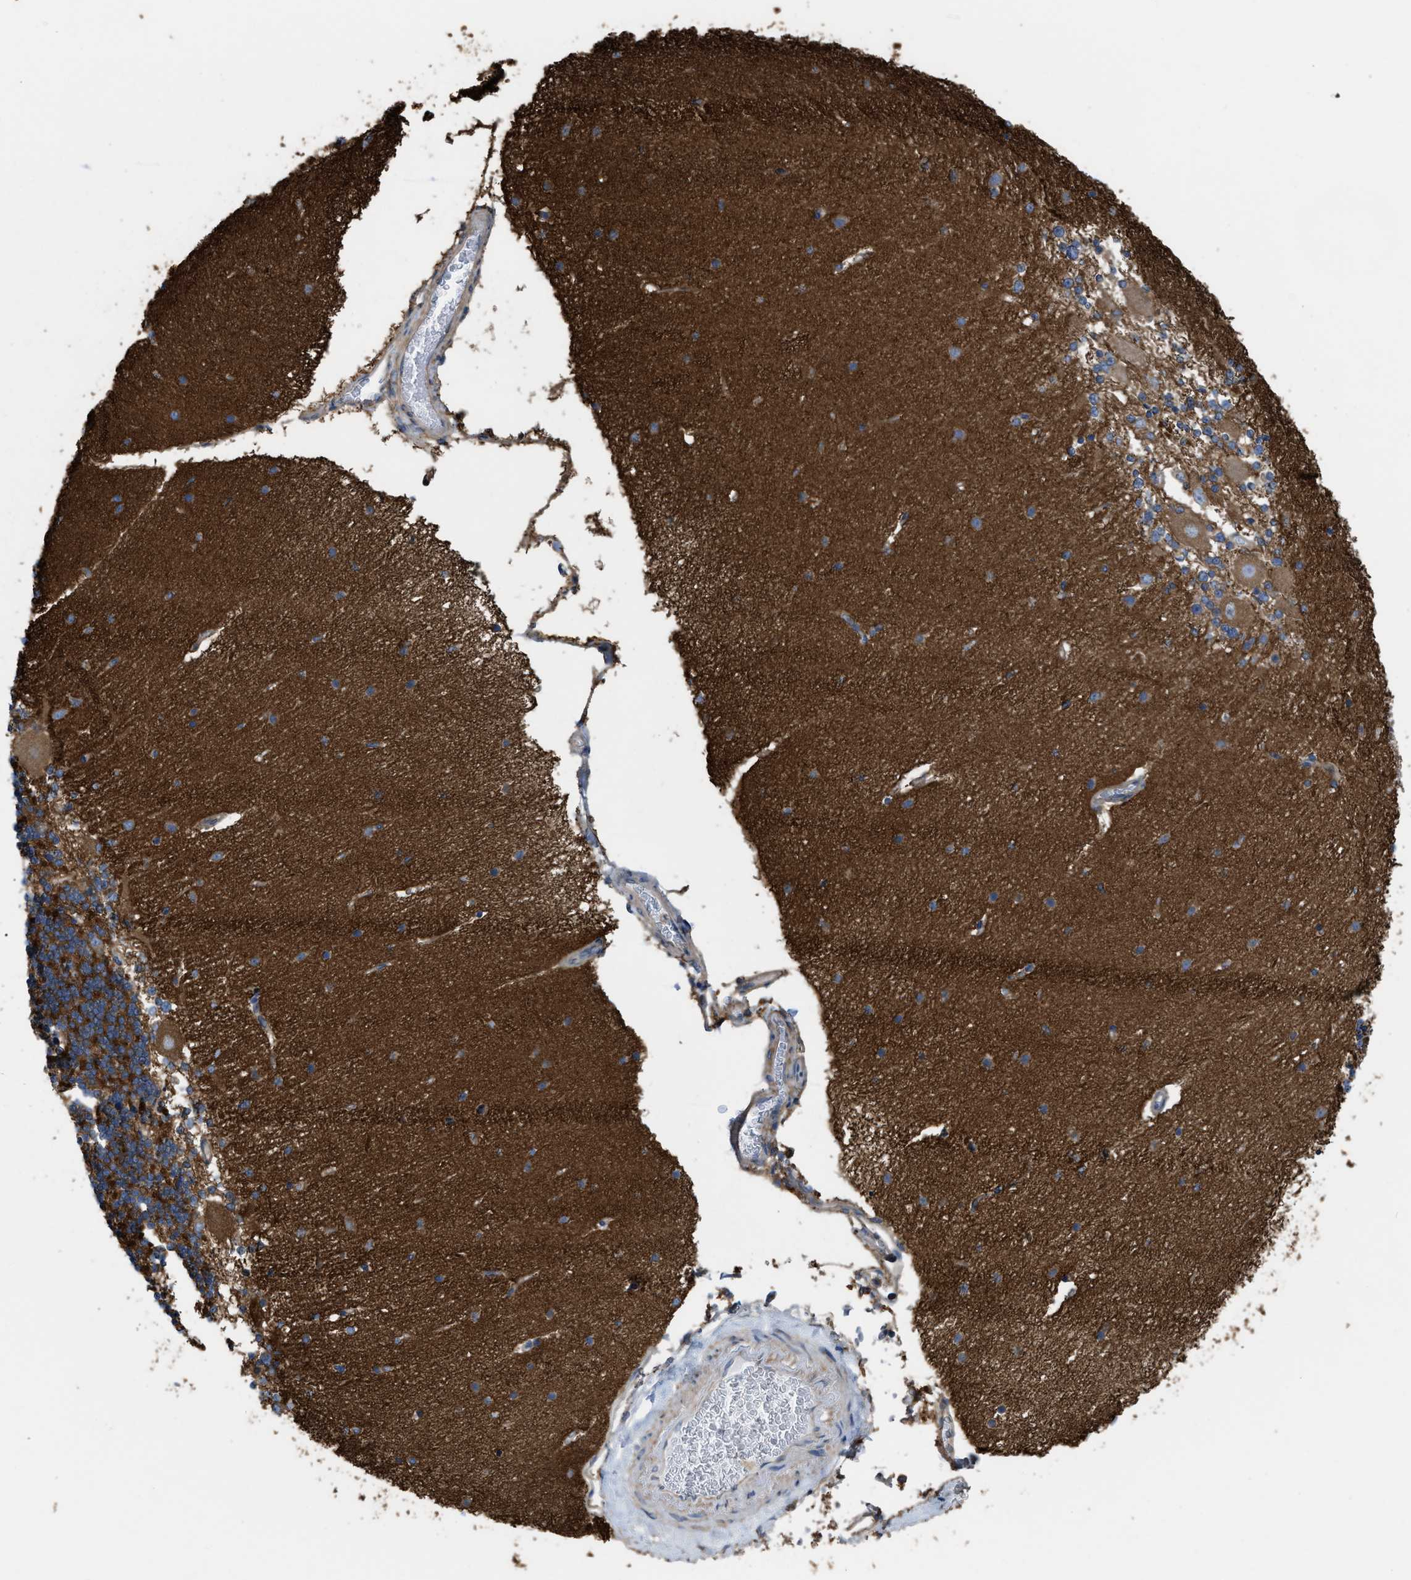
{"staining": {"intensity": "strong", "quantity": ">75%", "location": "cytoplasmic/membranous"}, "tissue": "cerebellum", "cell_type": "Cells in granular layer", "image_type": "normal", "snomed": [{"axis": "morphology", "description": "Normal tissue, NOS"}, {"axis": "topography", "description": "Cerebellum"}], "caption": "Human cerebellum stained with a brown dye exhibits strong cytoplasmic/membranous positive positivity in about >75% of cells in granular layer.", "gene": "MYO18A", "patient": {"sex": "female", "age": 54}}